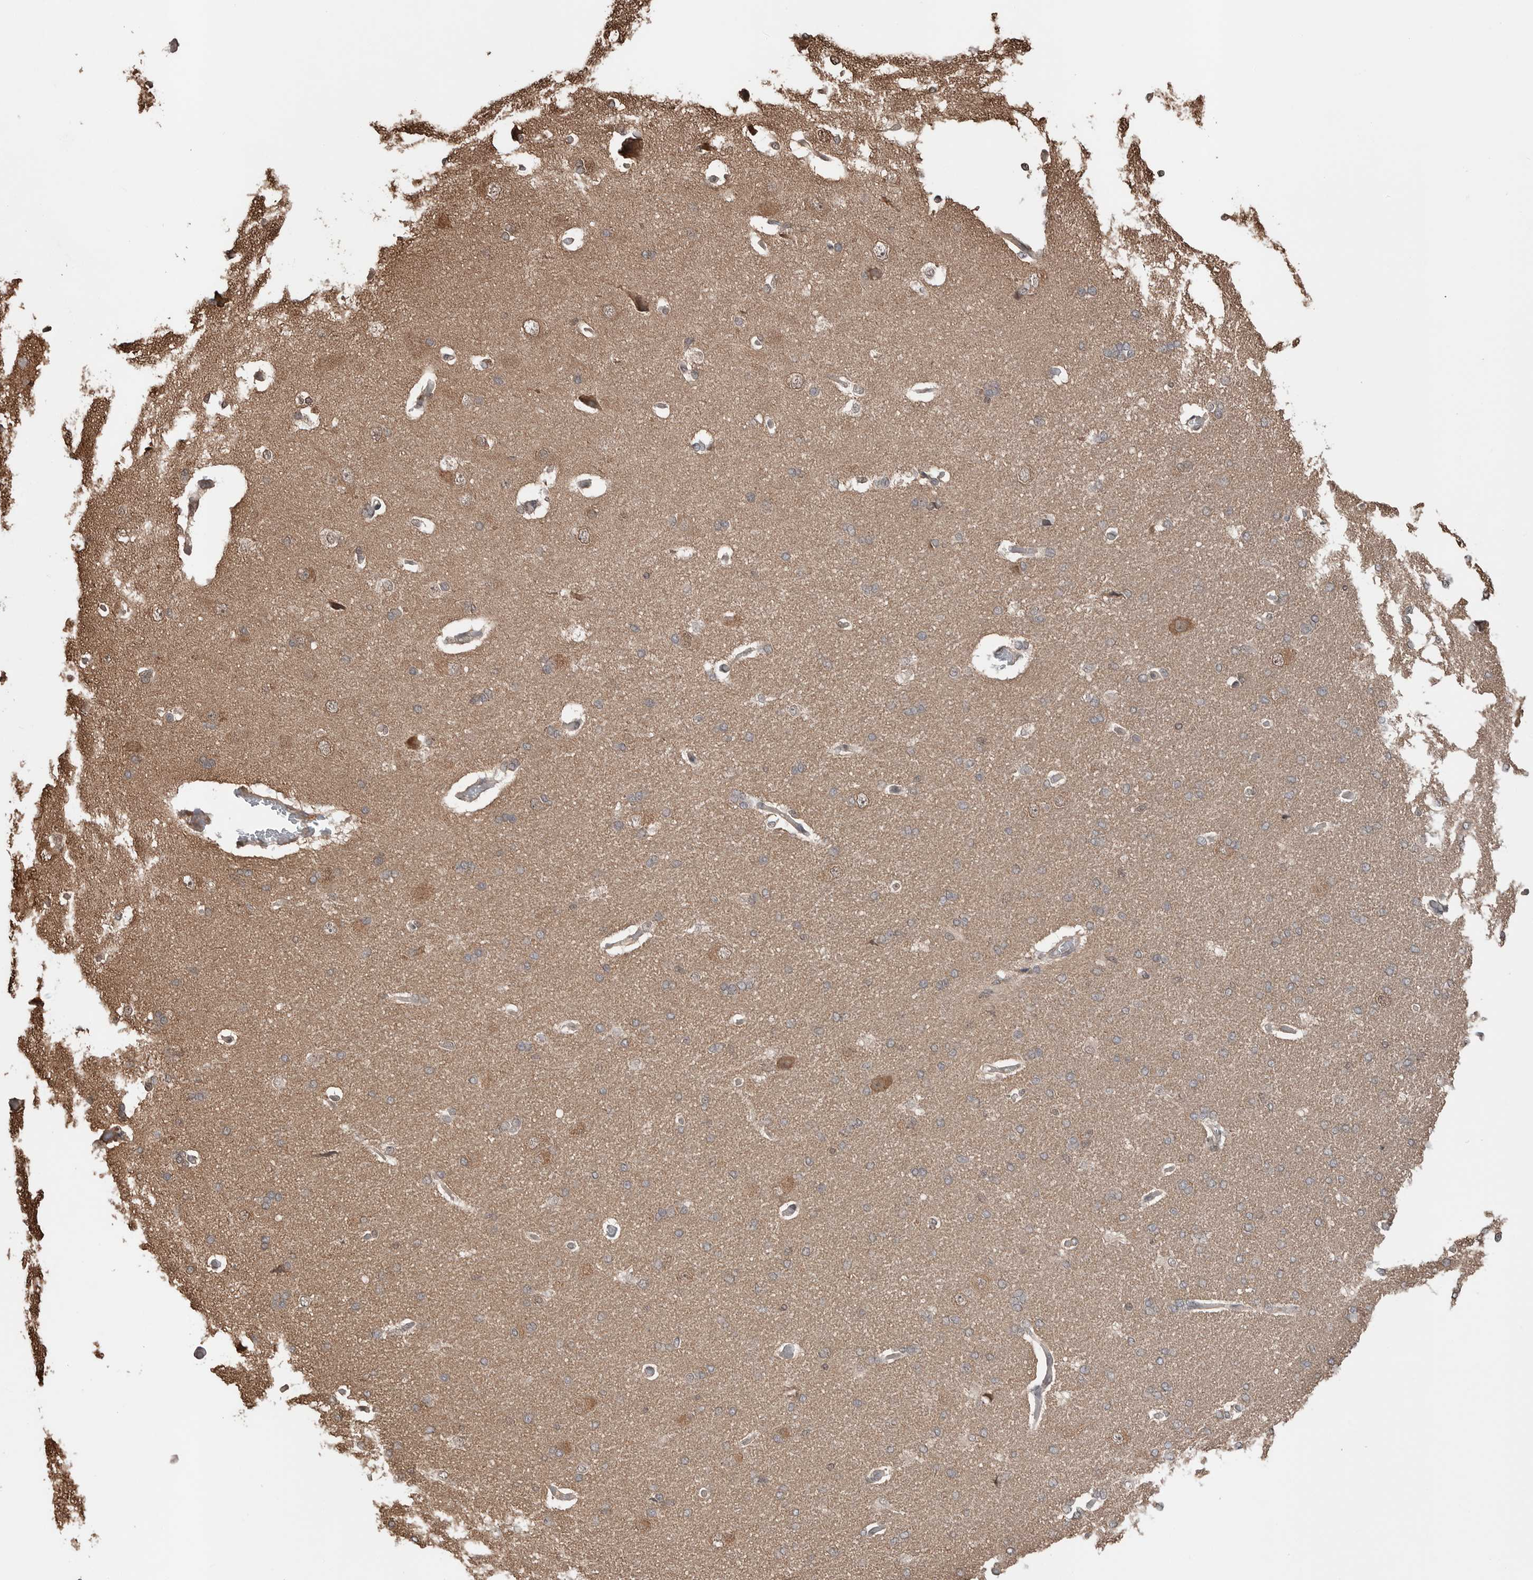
{"staining": {"intensity": "weak", "quantity": "25%-75%", "location": "cytoplasmic/membranous"}, "tissue": "cerebral cortex", "cell_type": "Endothelial cells", "image_type": "normal", "snomed": [{"axis": "morphology", "description": "Normal tissue, NOS"}, {"axis": "topography", "description": "Cerebral cortex"}], "caption": "A high-resolution image shows immunohistochemistry staining of benign cerebral cortex, which reveals weak cytoplasmic/membranous expression in approximately 25%-75% of endothelial cells. The staining is performed using DAB (3,3'-diaminobenzidine) brown chromogen to label protein expression. The nuclei are counter-stained blue using hematoxylin.", "gene": "PEAK1", "patient": {"sex": "male", "age": 62}}